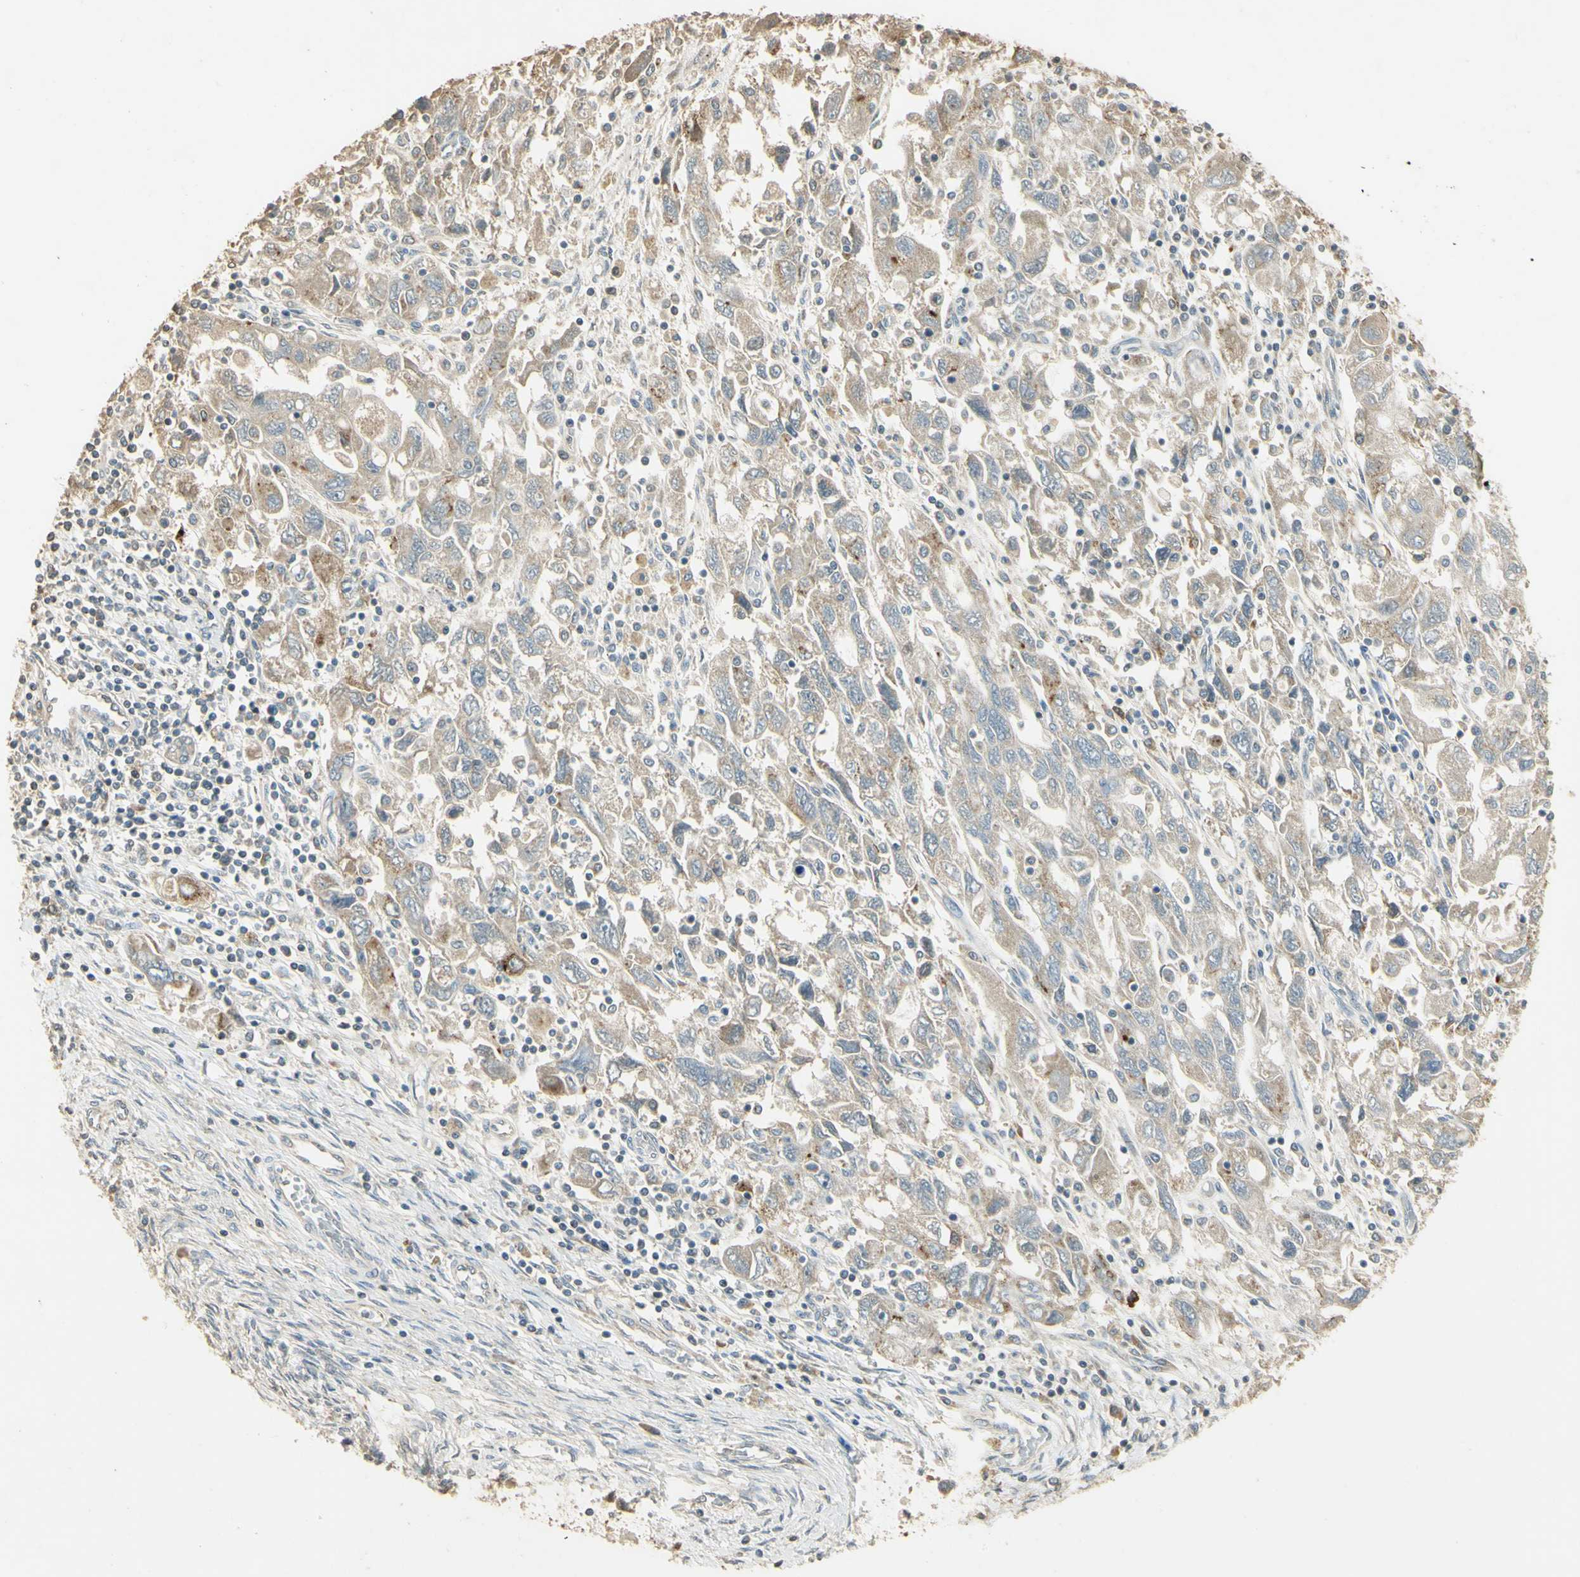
{"staining": {"intensity": "weak", "quantity": "25%-75%", "location": "cytoplasmic/membranous"}, "tissue": "ovarian cancer", "cell_type": "Tumor cells", "image_type": "cancer", "snomed": [{"axis": "morphology", "description": "Carcinoma, NOS"}, {"axis": "morphology", "description": "Cystadenocarcinoma, serous, NOS"}, {"axis": "topography", "description": "Ovary"}], "caption": "Immunohistochemical staining of human carcinoma (ovarian) shows low levels of weak cytoplasmic/membranous positivity in about 25%-75% of tumor cells. (IHC, brightfield microscopy, high magnification).", "gene": "UXS1", "patient": {"sex": "female", "age": 69}}